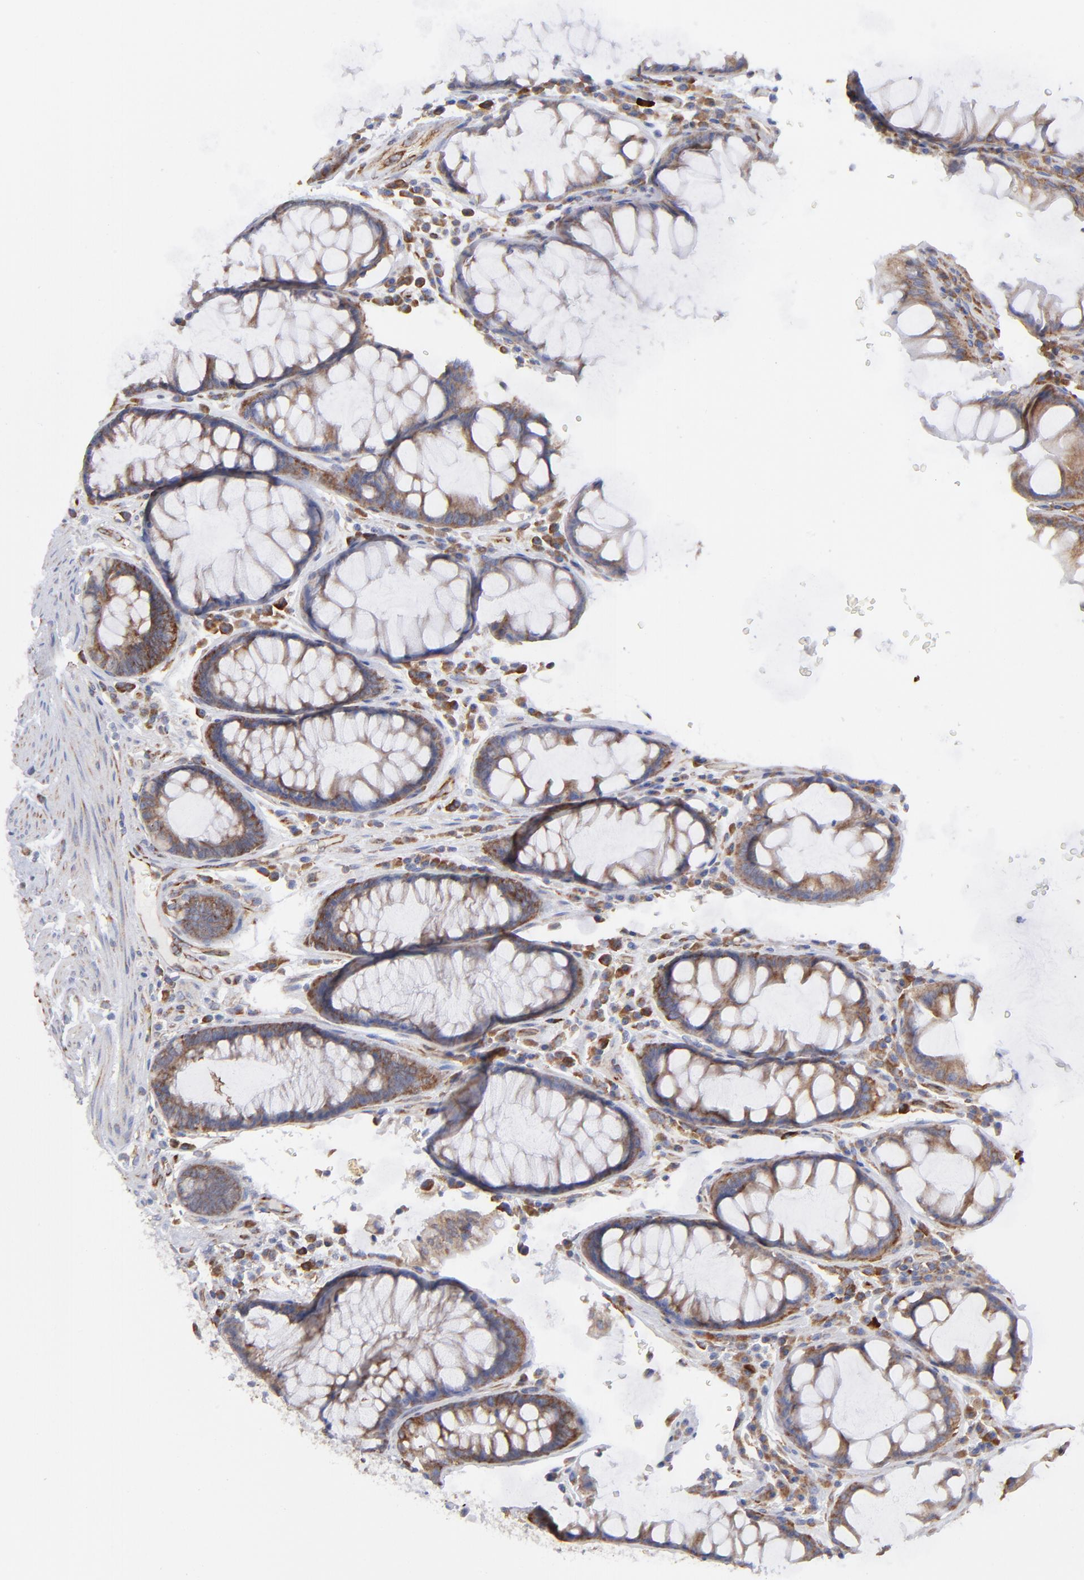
{"staining": {"intensity": "strong", "quantity": ">75%", "location": "cytoplasmic/membranous"}, "tissue": "colorectal cancer", "cell_type": "Tumor cells", "image_type": "cancer", "snomed": [{"axis": "morphology", "description": "Normal tissue, NOS"}, {"axis": "morphology", "description": "Adenocarcinoma, NOS"}, {"axis": "topography", "description": "Colon"}], "caption": "Protein analysis of colorectal cancer (adenocarcinoma) tissue shows strong cytoplasmic/membranous staining in about >75% of tumor cells.", "gene": "EIF2AK2", "patient": {"sex": "female", "age": 78}}